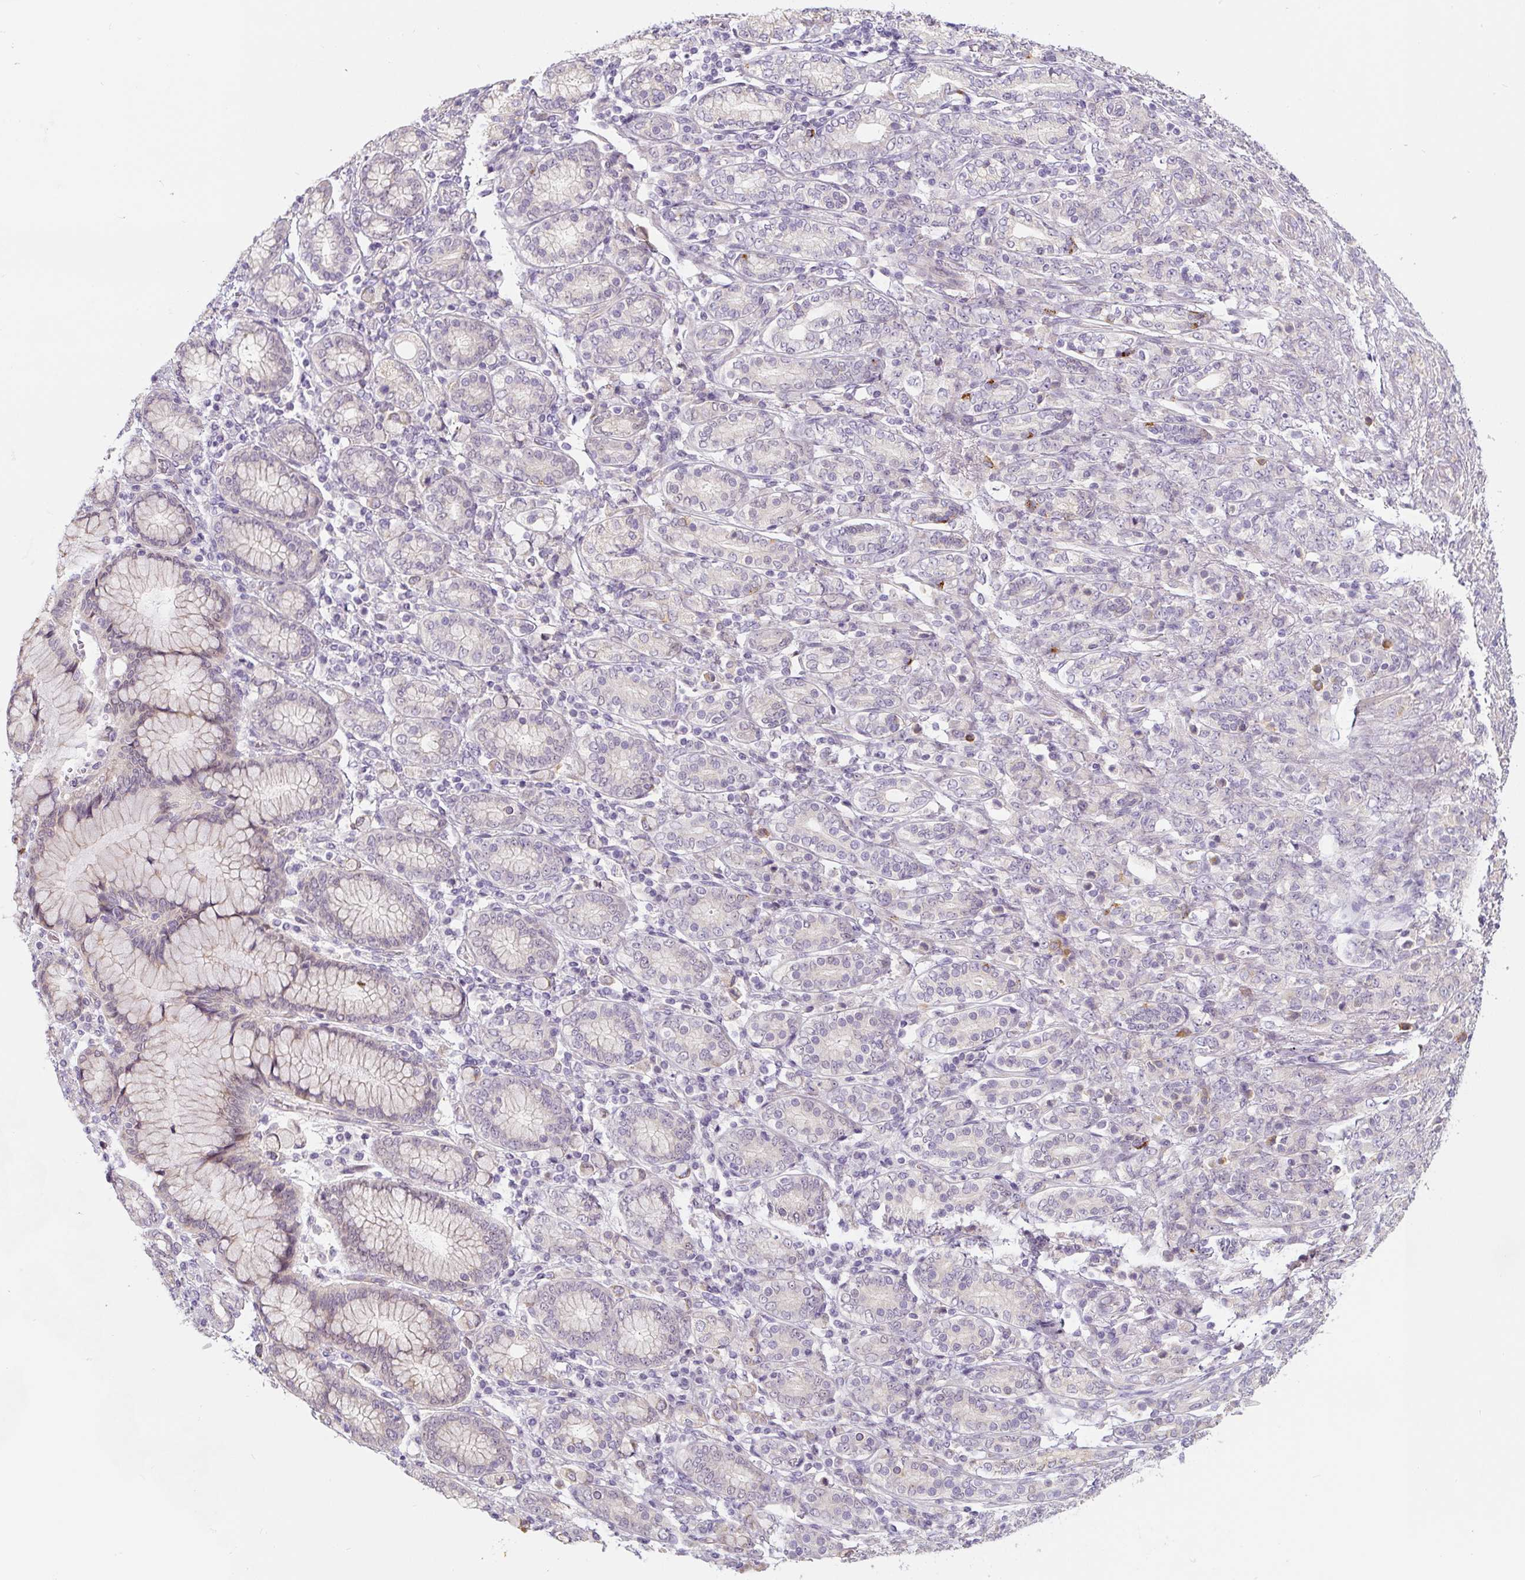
{"staining": {"intensity": "negative", "quantity": "none", "location": "none"}, "tissue": "stomach cancer", "cell_type": "Tumor cells", "image_type": "cancer", "snomed": [{"axis": "morphology", "description": "Adenocarcinoma, NOS"}, {"axis": "topography", "description": "Stomach"}], "caption": "An immunohistochemistry photomicrograph of adenocarcinoma (stomach) is shown. There is no staining in tumor cells of adenocarcinoma (stomach).", "gene": "PWWP3B", "patient": {"sex": "female", "age": 79}}